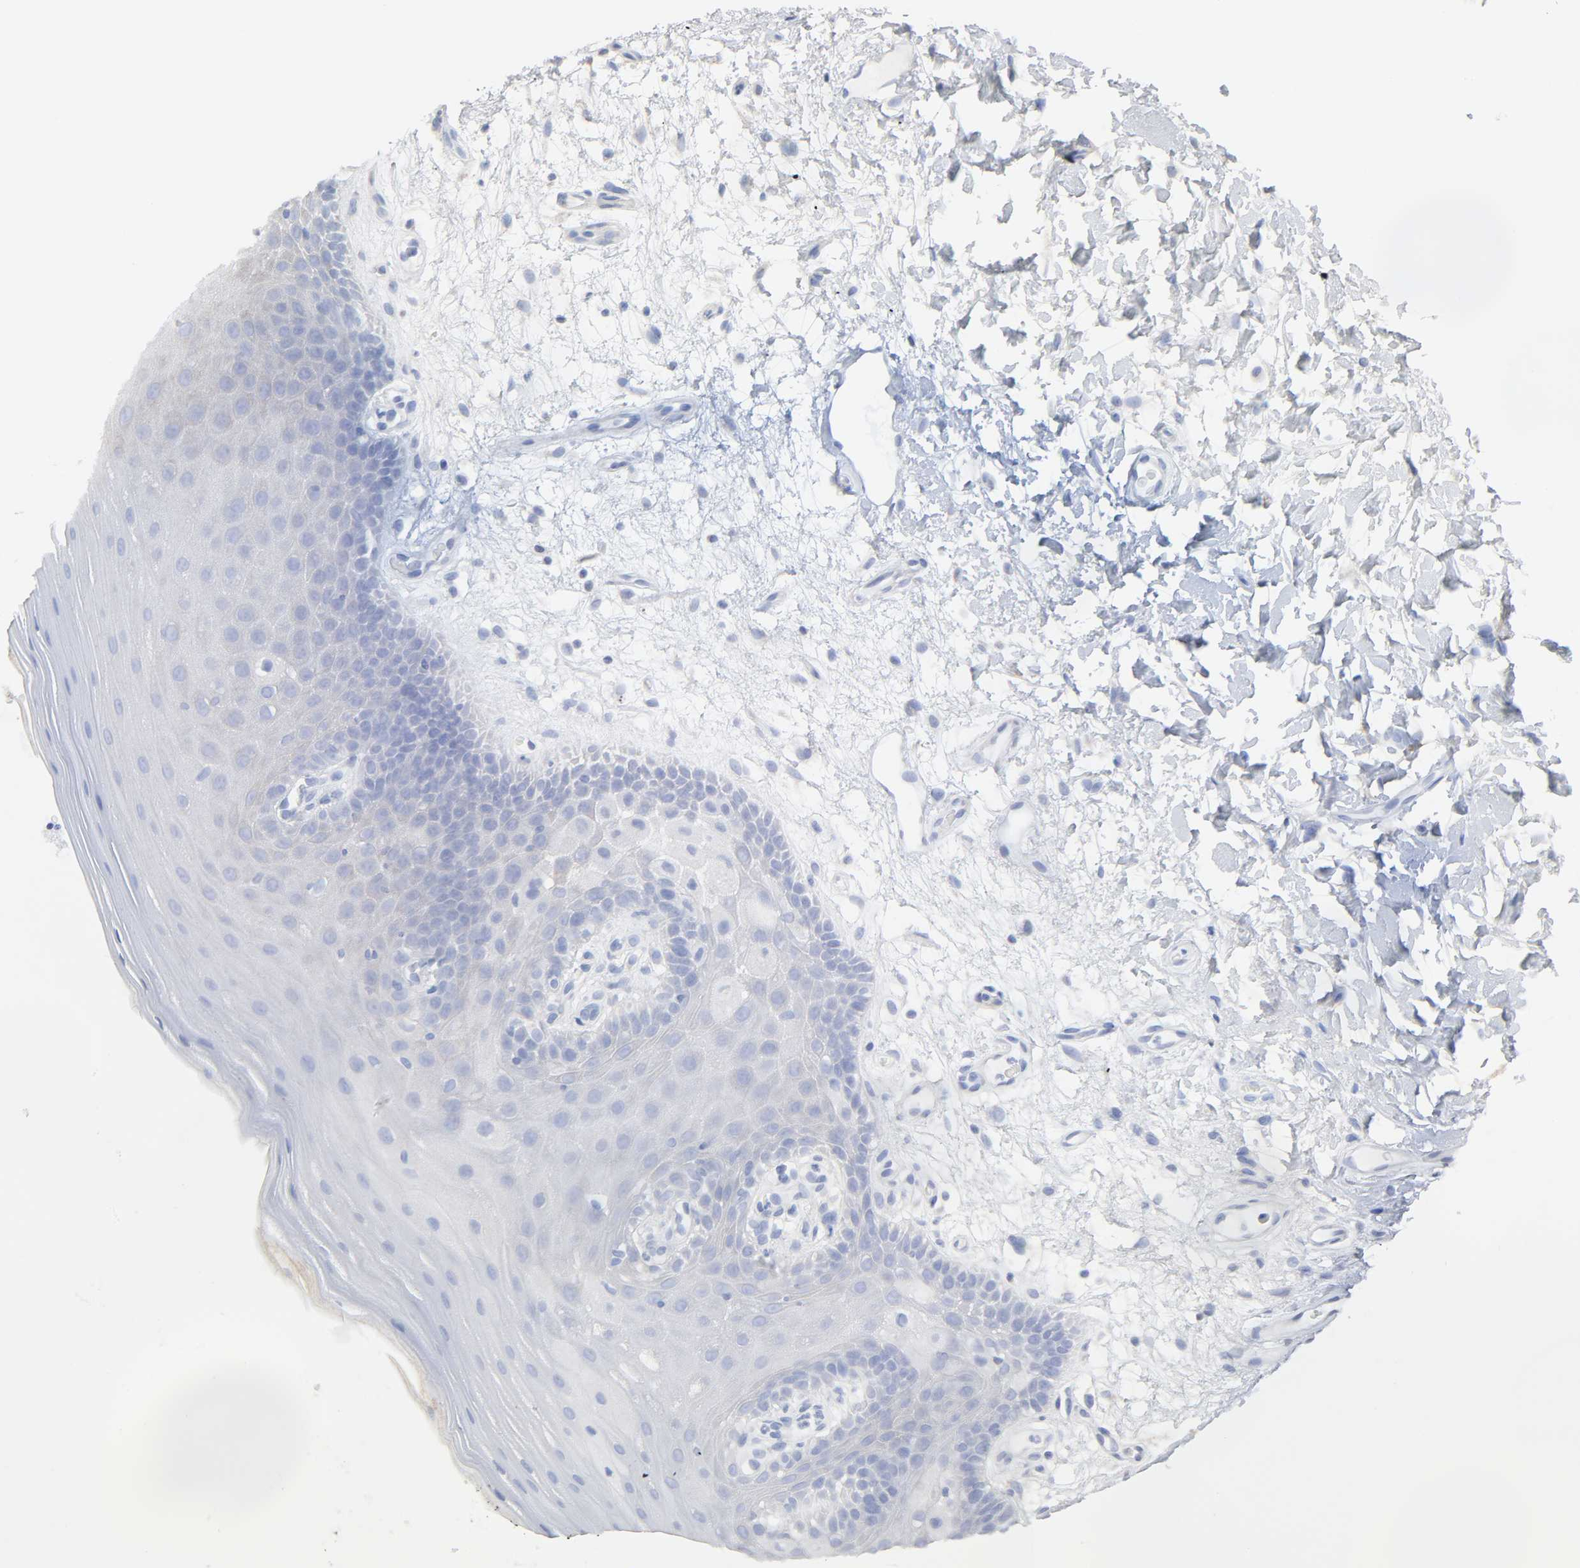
{"staining": {"intensity": "moderate", "quantity": "25%-75%", "location": "cytoplasmic/membranous"}, "tissue": "oral mucosa", "cell_type": "Squamous epithelial cells", "image_type": "normal", "snomed": [{"axis": "morphology", "description": "Normal tissue, NOS"}, {"axis": "morphology", "description": "Squamous cell carcinoma, NOS"}, {"axis": "topography", "description": "Skeletal muscle"}, {"axis": "topography", "description": "Oral tissue"}, {"axis": "topography", "description": "Head-Neck"}], "caption": "A micrograph of oral mucosa stained for a protein shows moderate cytoplasmic/membranous brown staining in squamous epithelial cells. The staining was performed using DAB (3,3'-diaminobenzidine), with brown indicating positive protein expression. Nuclei are stained blue with hematoxylin.", "gene": "SYT16", "patient": {"sex": "male", "age": 71}}